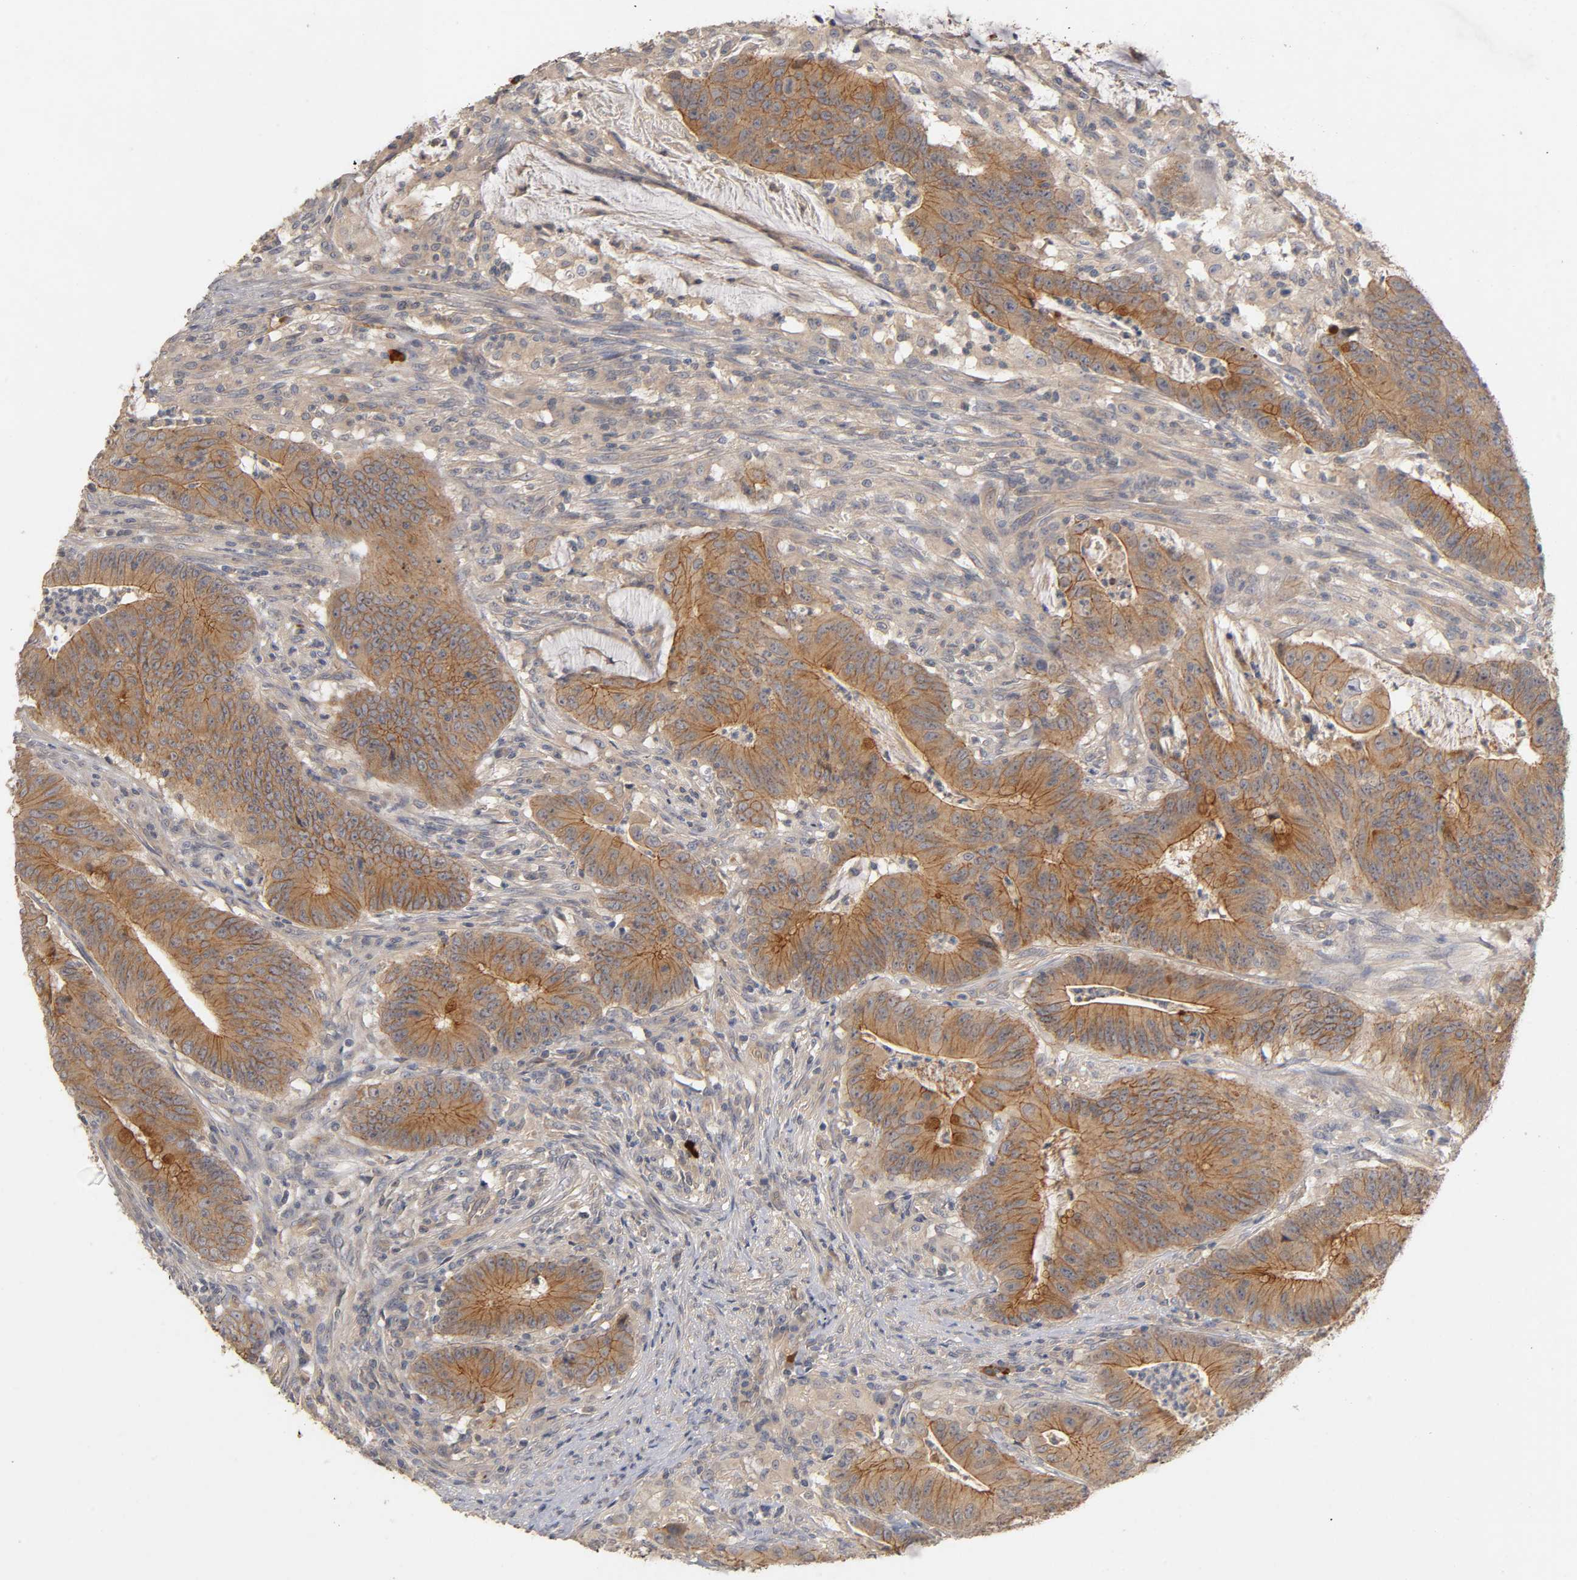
{"staining": {"intensity": "moderate", "quantity": ">75%", "location": "cytoplasmic/membranous"}, "tissue": "colorectal cancer", "cell_type": "Tumor cells", "image_type": "cancer", "snomed": [{"axis": "morphology", "description": "Adenocarcinoma, NOS"}, {"axis": "topography", "description": "Colon"}], "caption": "Colorectal cancer (adenocarcinoma) tissue displays moderate cytoplasmic/membranous staining in about >75% of tumor cells", "gene": "PDZD11", "patient": {"sex": "male", "age": 45}}